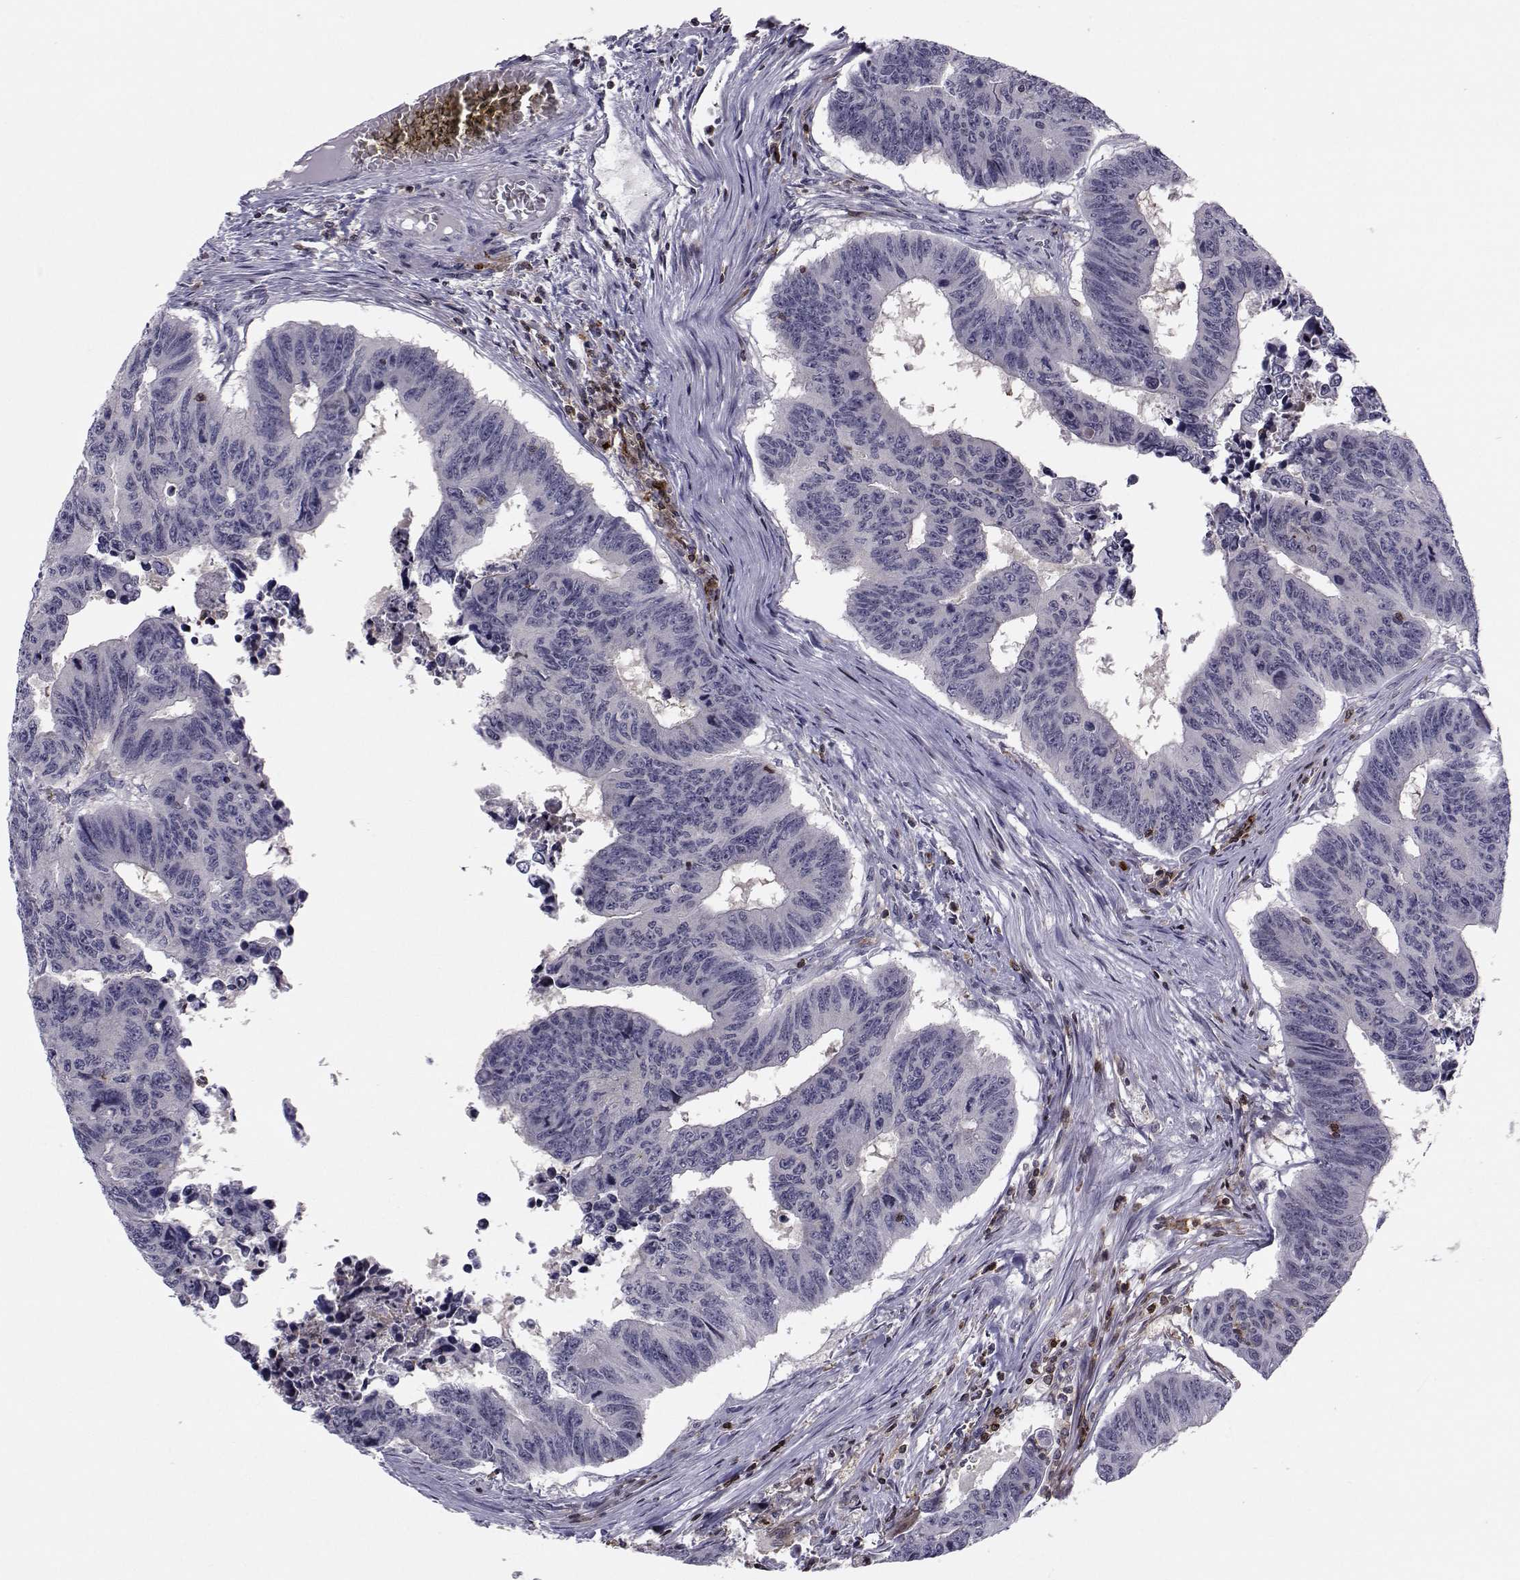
{"staining": {"intensity": "negative", "quantity": "none", "location": "none"}, "tissue": "colorectal cancer", "cell_type": "Tumor cells", "image_type": "cancer", "snomed": [{"axis": "morphology", "description": "Adenocarcinoma, NOS"}, {"axis": "topography", "description": "Rectum"}], "caption": "Protein analysis of colorectal cancer displays no significant positivity in tumor cells.", "gene": "PCP4L1", "patient": {"sex": "female", "age": 85}}